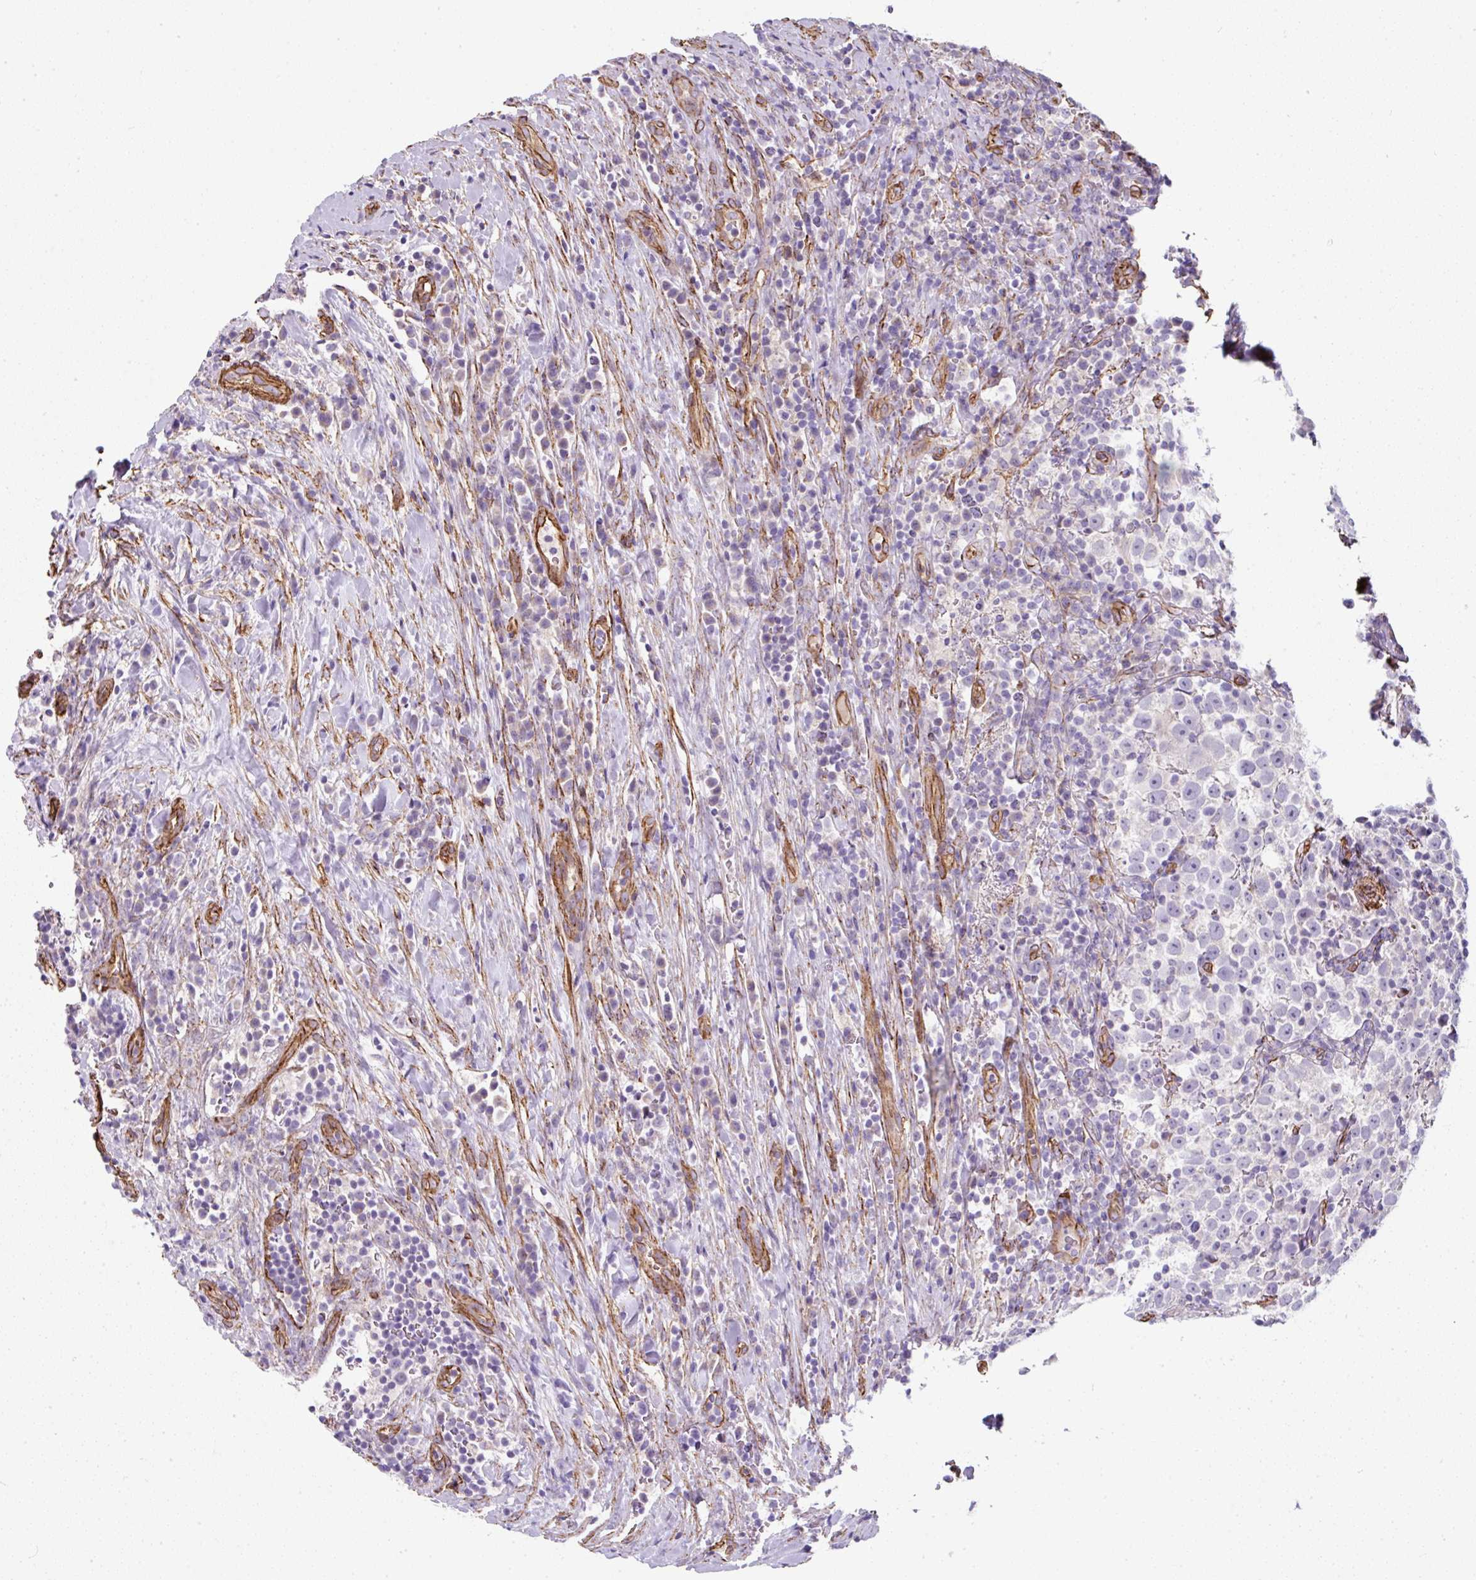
{"staining": {"intensity": "negative", "quantity": "none", "location": "none"}, "tissue": "testis cancer", "cell_type": "Tumor cells", "image_type": "cancer", "snomed": [{"axis": "morphology", "description": "Normal tissue, NOS"}, {"axis": "morphology", "description": "Seminoma, NOS"}, {"axis": "topography", "description": "Testis"}], "caption": "Testis cancer (seminoma) was stained to show a protein in brown. There is no significant expression in tumor cells. (DAB immunohistochemistry visualized using brightfield microscopy, high magnification).", "gene": "ANKUB1", "patient": {"sex": "male", "age": 43}}